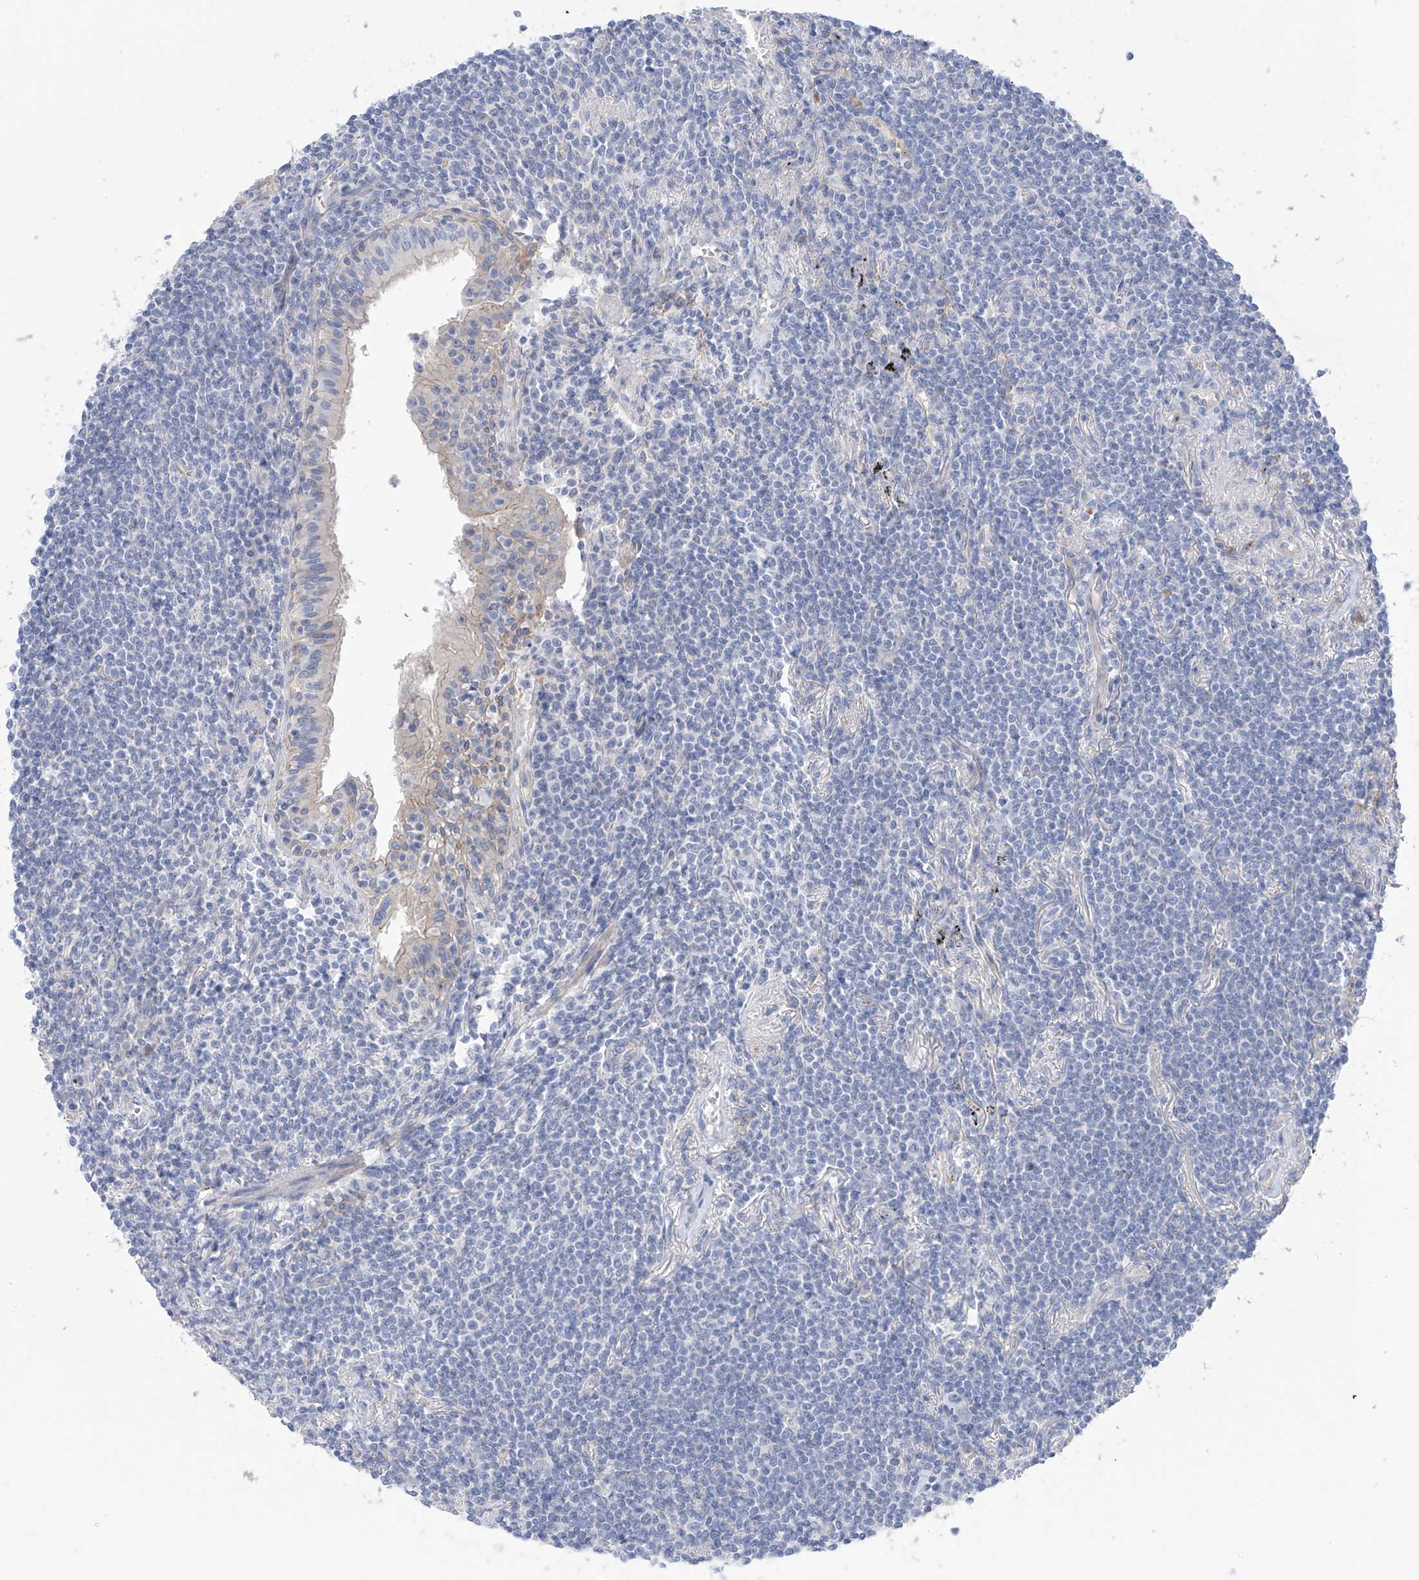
{"staining": {"intensity": "negative", "quantity": "none", "location": "none"}, "tissue": "lymphoma", "cell_type": "Tumor cells", "image_type": "cancer", "snomed": [{"axis": "morphology", "description": "Malignant lymphoma, non-Hodgkin's type, Low grade"}, {"axis": "topography", "description": "Lung"}], "caption": "DAB immunohistochemical staining of human lymphoma demonstrates no significant staining in tumor cells. The staining was performed using DAB (3,3'-diaminobenzidine) to visualize the protein expression in brown, while the nuclei were stained in blue with hematoxylin (Magnification: 20x).", "gene": "ITGA9", "patient": {"sex": "female", "age": 71}}